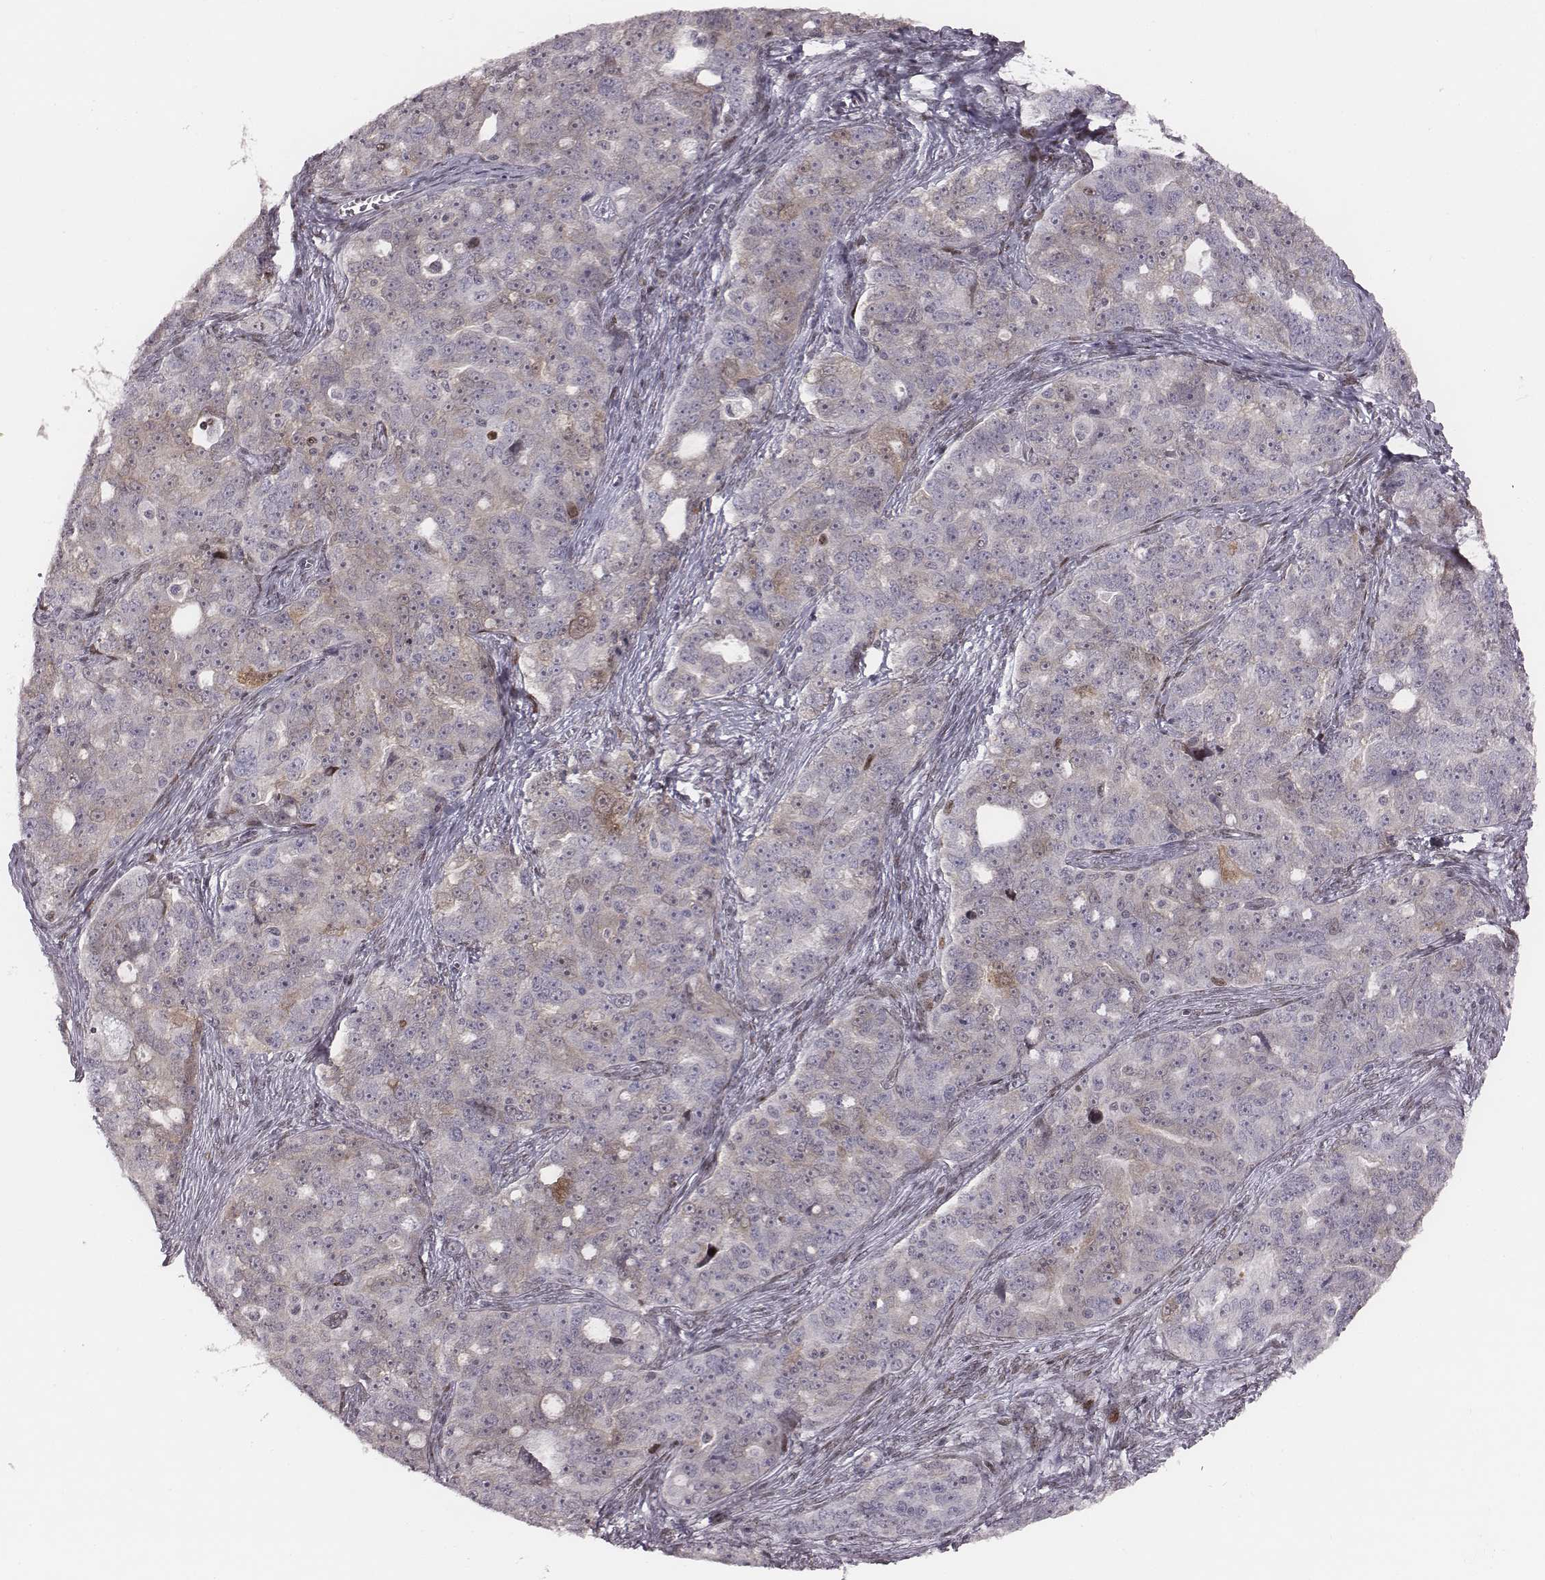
{"staining": {"intensity": "negative", "quantity": "none", "location": "none"}, "tissue": "ovarian cancer", "cell_type": "Tumor cells", "image_type": "cancer", "snomed": [{"axis": "morphology", "description": "Cystadenocarcinoma, serous, NOS"}, {"axis": "topography", "description": "Ovary"}], "caption": "Serous cystadenocarcinoma (ovarian) was stained to show a protein in brown. There is no significant expression in tumor cells.", "gene": "NDC1", "patient": {"sex": "female", "age": 51}}